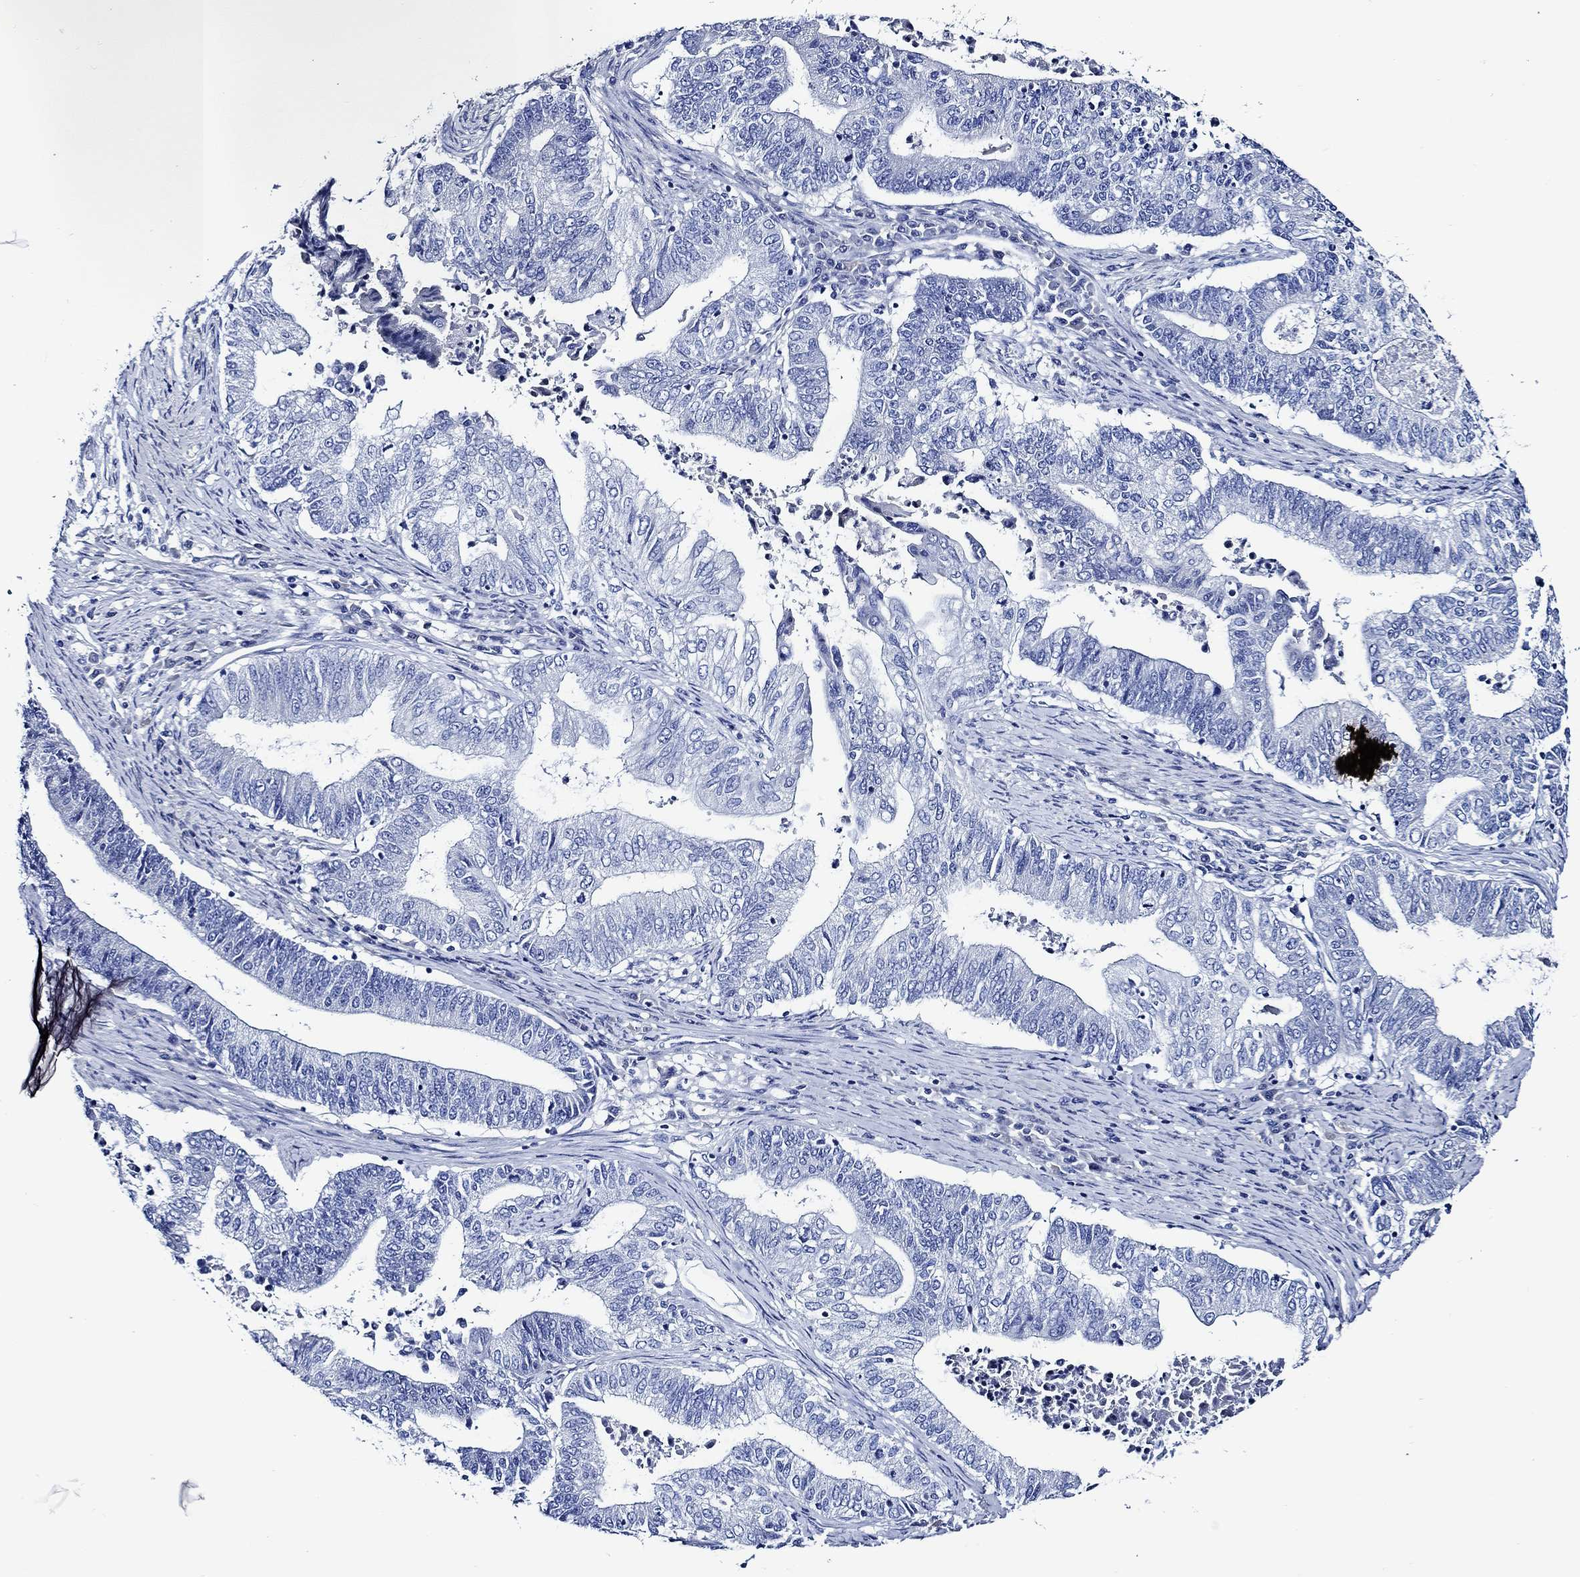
{"staining": {"intensity": "negative", "quantity": "none", "location": "none"}, "tissue": "endometrial cancer", "cell_type": "Tumor cells", "image_type": "cancer", "snomed": [{"axis": "morphology", "description": "Adenocarcinoma, NOS"}, {"axis": "topography", "description": "Uterus"}, {"axis": "topography", "description": "Endometrium"}], "caption": "High power microscopy histopathology image of an immunohistochemistry (IHC) histopathology image of endometrial cancer, revealing no significant positivity in tumor cells.", "gene": "WDR62", "patient": {"sex": "female", "age": 54}}